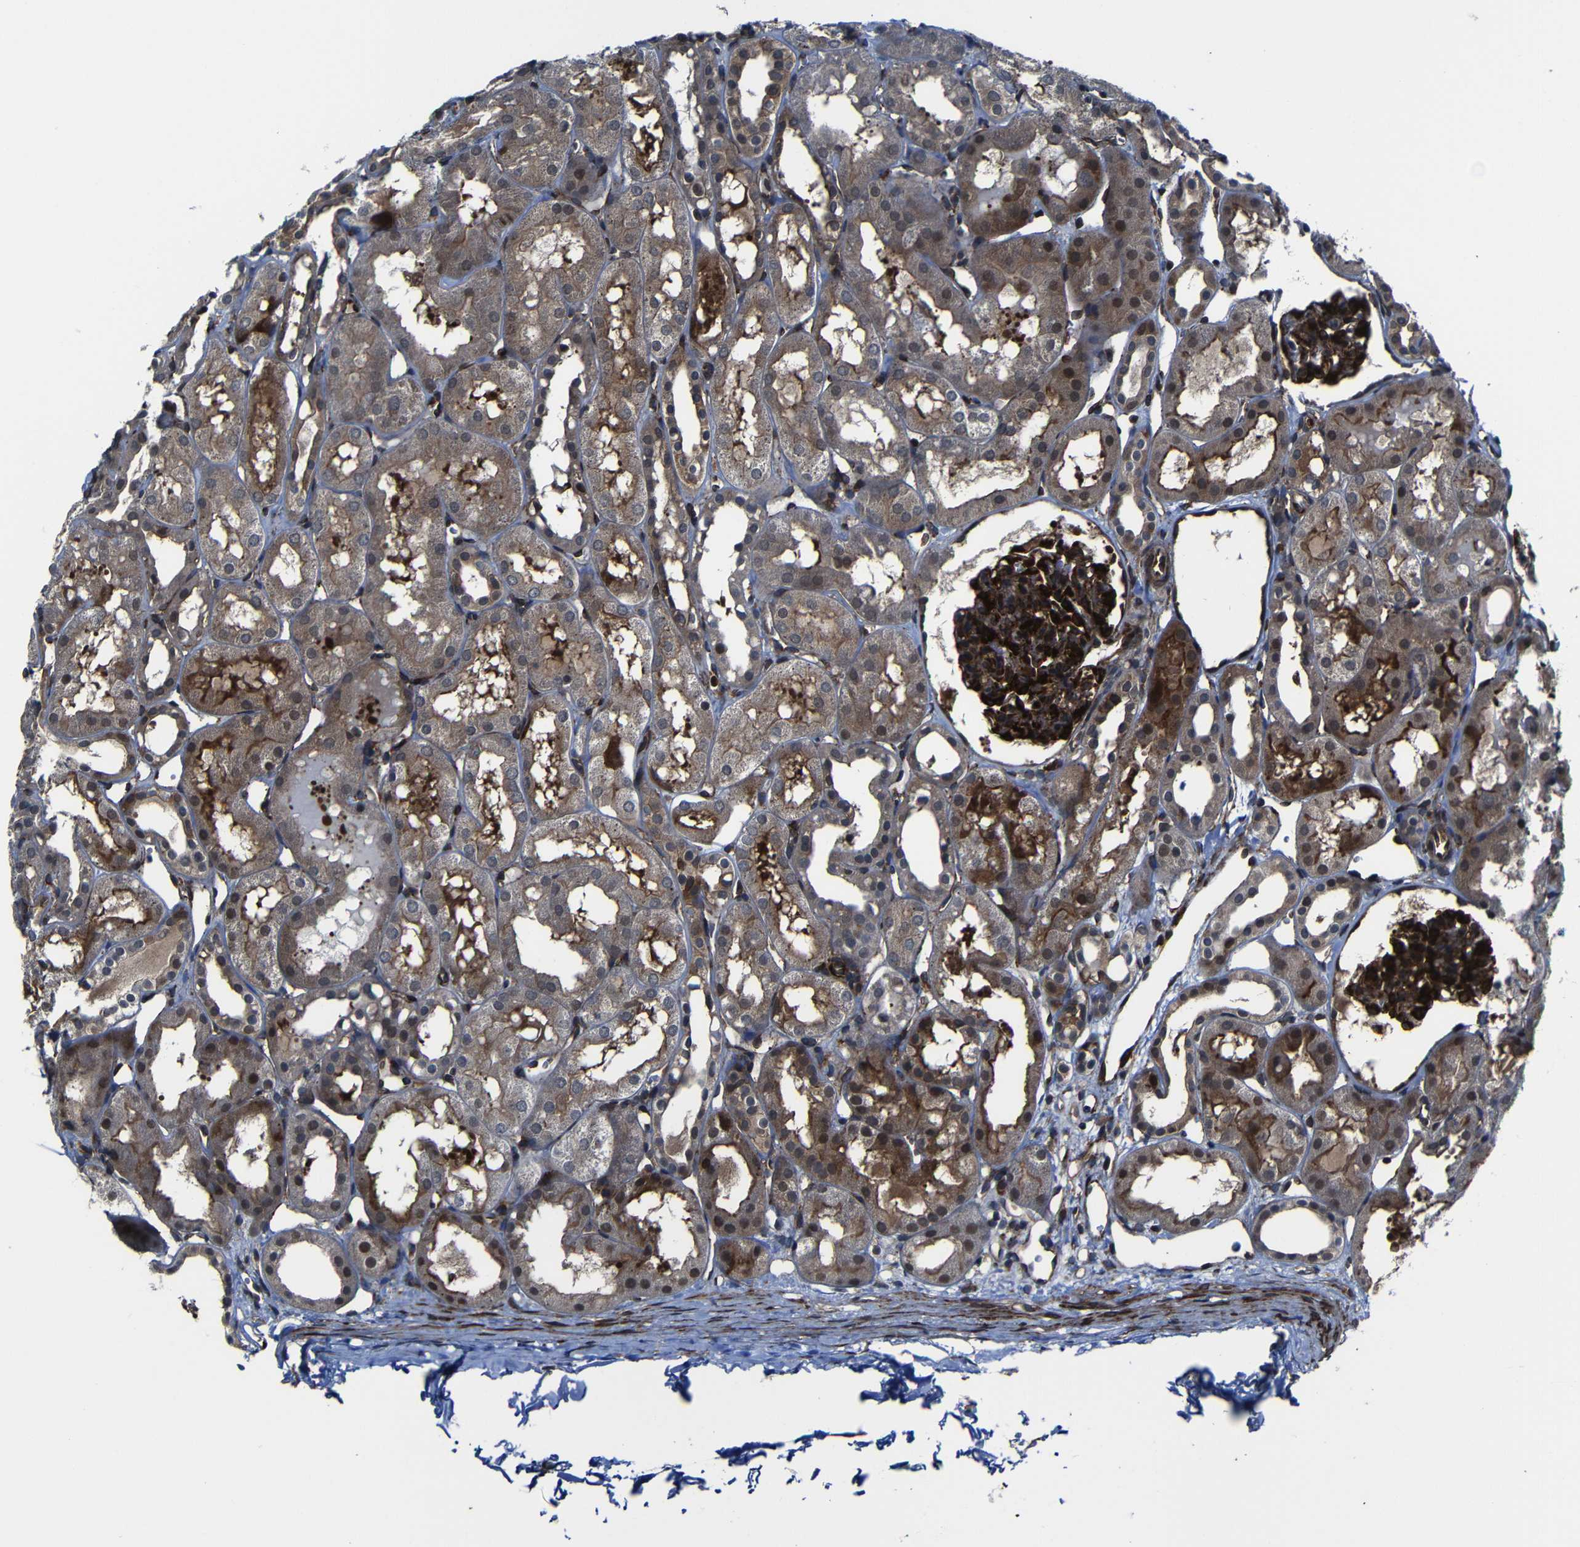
{"staining": {"intensity": "strong", "quantity": ">75%", "location": "cytoplasmic/membranous"}, "tissue": "kidney", "cell_type": "Cells in glomeruli", "image_type": "normal", "snomed": [{"axis": "morphology", "description": "Normal tissue, NOS"}, {"axis": "topography", "description": "Kidney"}, {"axis": "topography", "description": "Urinary bladder"}], "caption": "Protein expression analysis of benign human kidney reveals strong cytoplasmic/membranous expression in about >75% of cells in glomeruli.", "gene": "KIAA0513", "patient": {"sex": "male", "age": 16}}